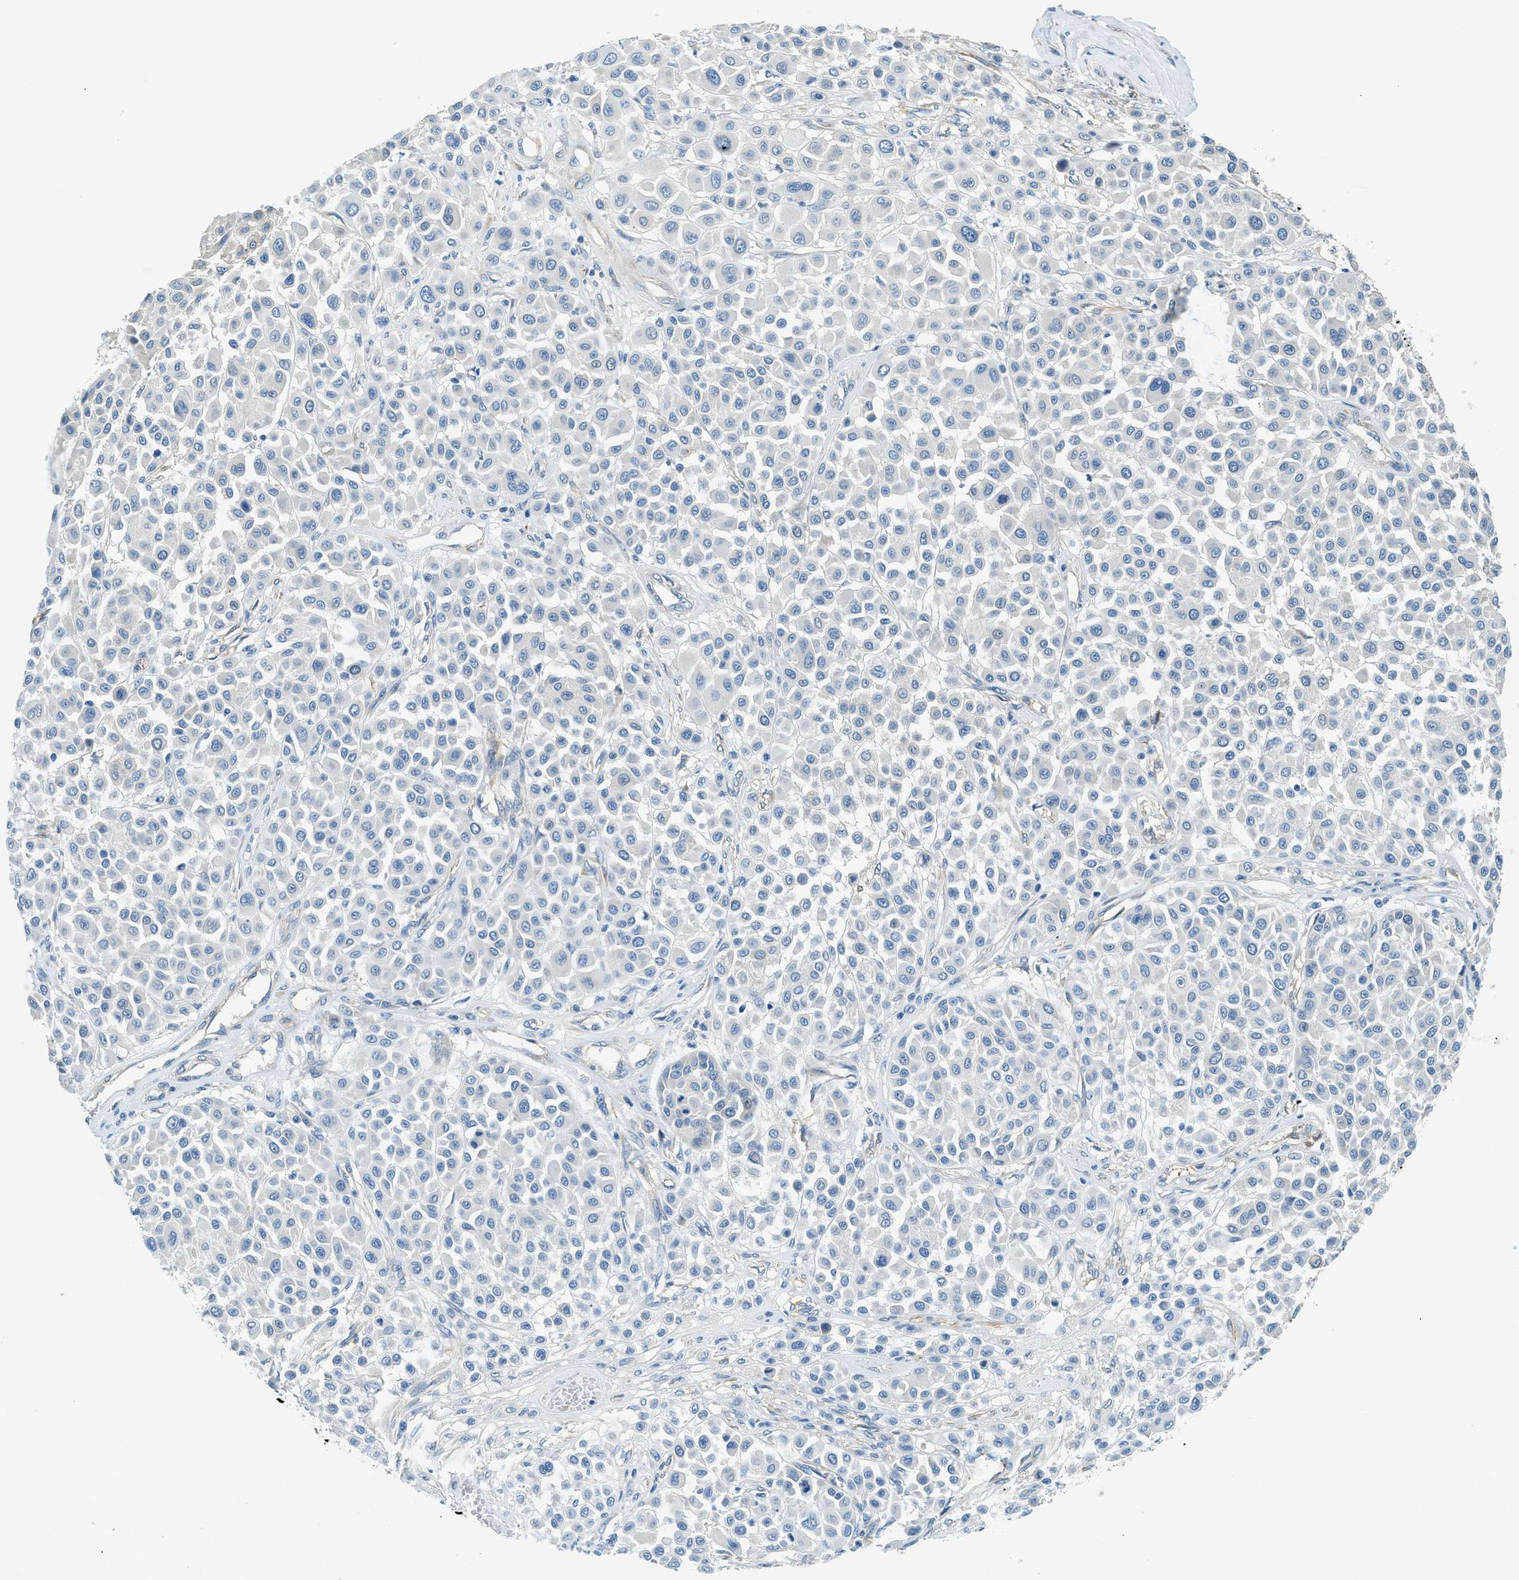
{"staining": {"intensity": "negative", "quantity": "none", "location": "none"}, "tissue": "melanoma", "cell_type": "Tumor cells", "image_type": "cancer", "snomed": [{"axis": "morphology", "description": "Malignant melanoma, Metastatic site"}, {"axis": "topography", "description": "Soft tissue"}], "caption": "This is an IHC micrograph of melanoma. There is no positivity in tumor cells.", "gene": "ZNF367", "patient": {"sex": "male", "age": 41}}